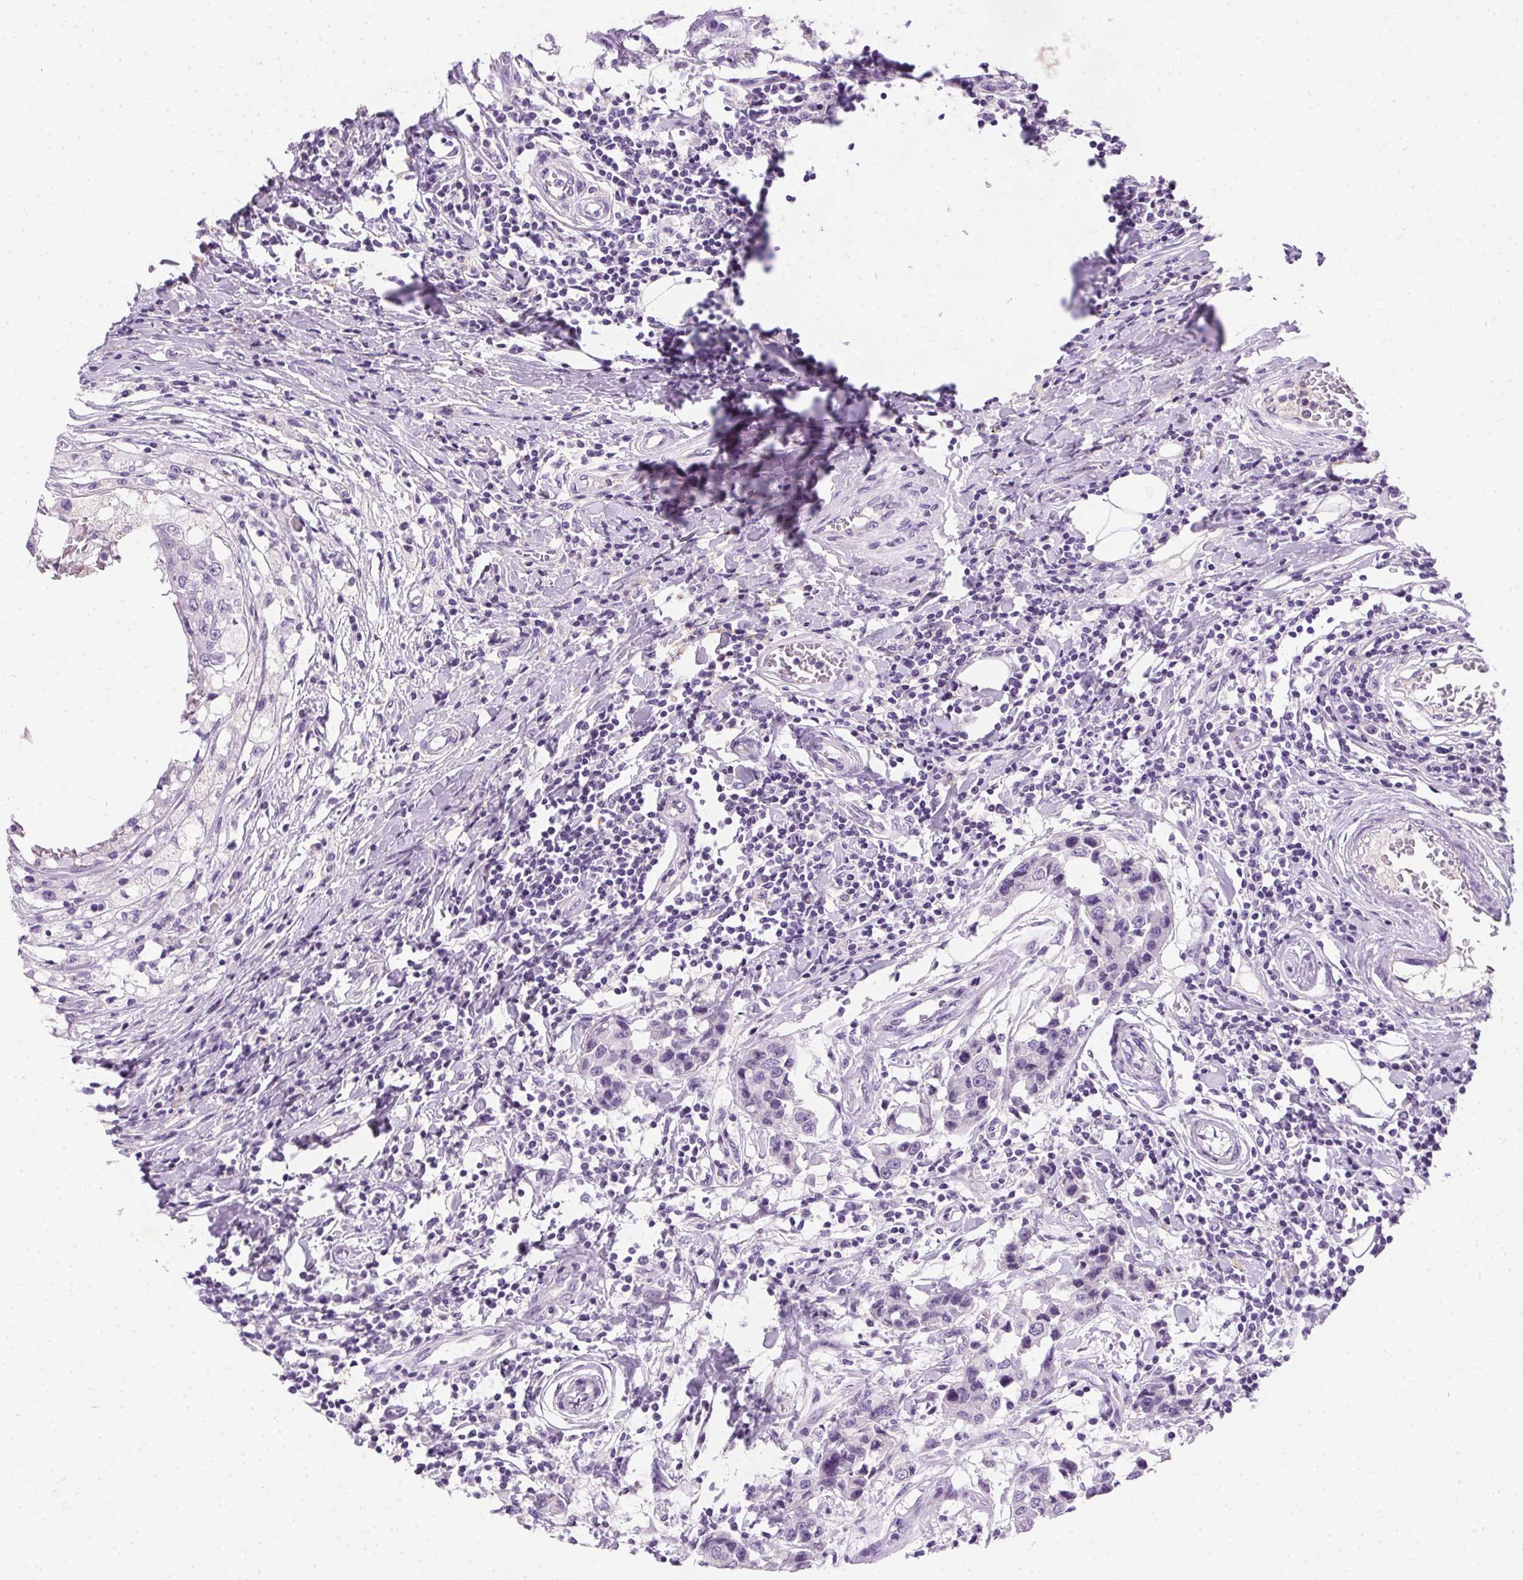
{"staining": {"intensity": "negative", "quantity": "none", "location": "none"}, "tissue": "breast cancer", "cell_type": "Tumor cells", "image_type": "cancer", "snomed": [{"axis": "morphology", "description": "Duct carcinoma"}, {"axis": "topography", "description": "Breast"}], "caption": "Breast cancer (intraductal carcinoma) was stained to show a protein in brown. There is no significant expression in tumor cells.", "gene": "SSTR4", "patient": {"sex": "female", "age": 27}}